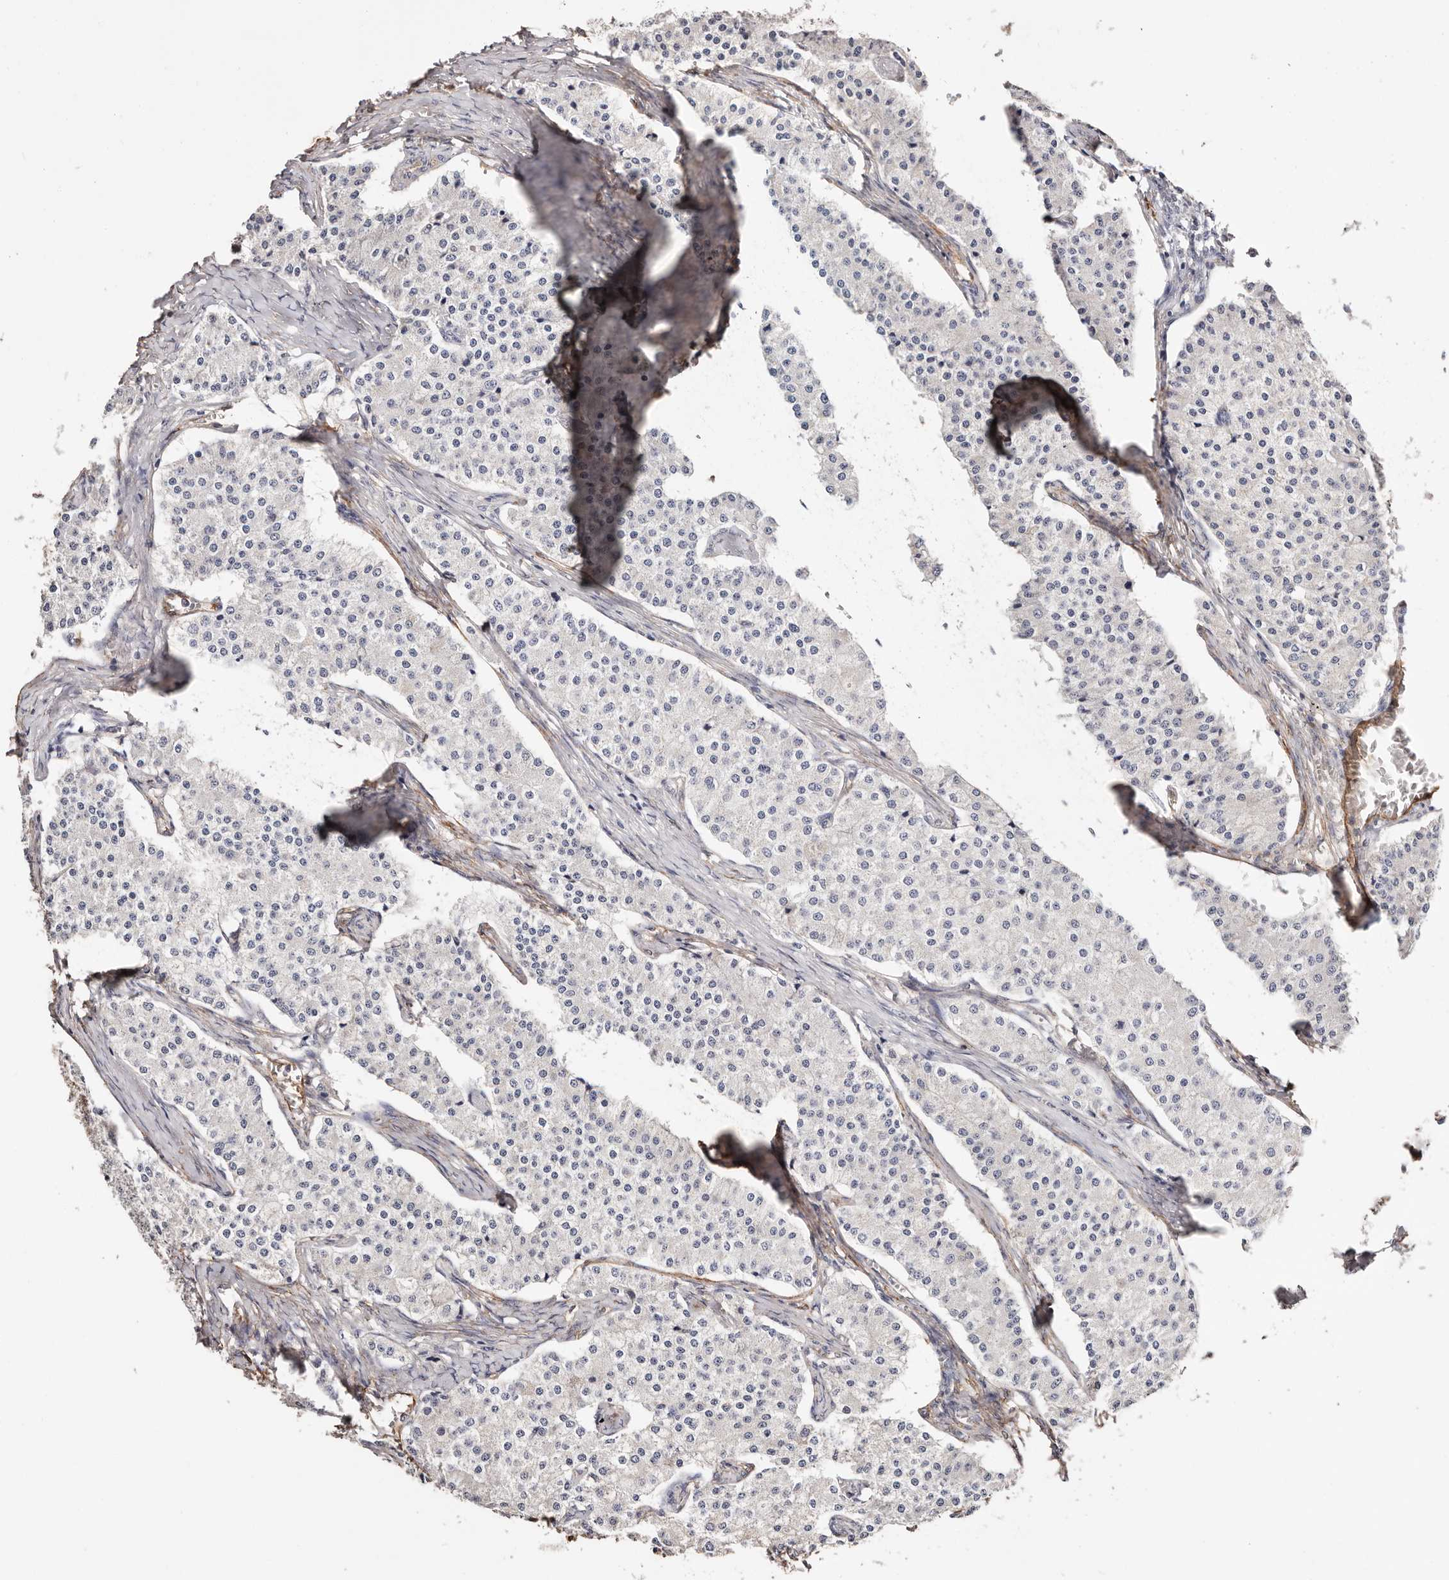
{"staining": {"intensity": "negative", "quantity": "none", "location": "none"}, "tissue": "carcinoid", "cell_type": "Tumor cells", "image_type": "cancer", "snomed": [{"axis": "morphology", "description": "Carcinoid, malignant, NOS"}, {"axis": "topography", "description": "Colon"}], "caption": "Carcinoid (malignant) stained for a protein using immunohistochemistry reveals no positivity tumor cells.", "gene": "TGM2", "patient": {"sex": "female", "age": 52}}